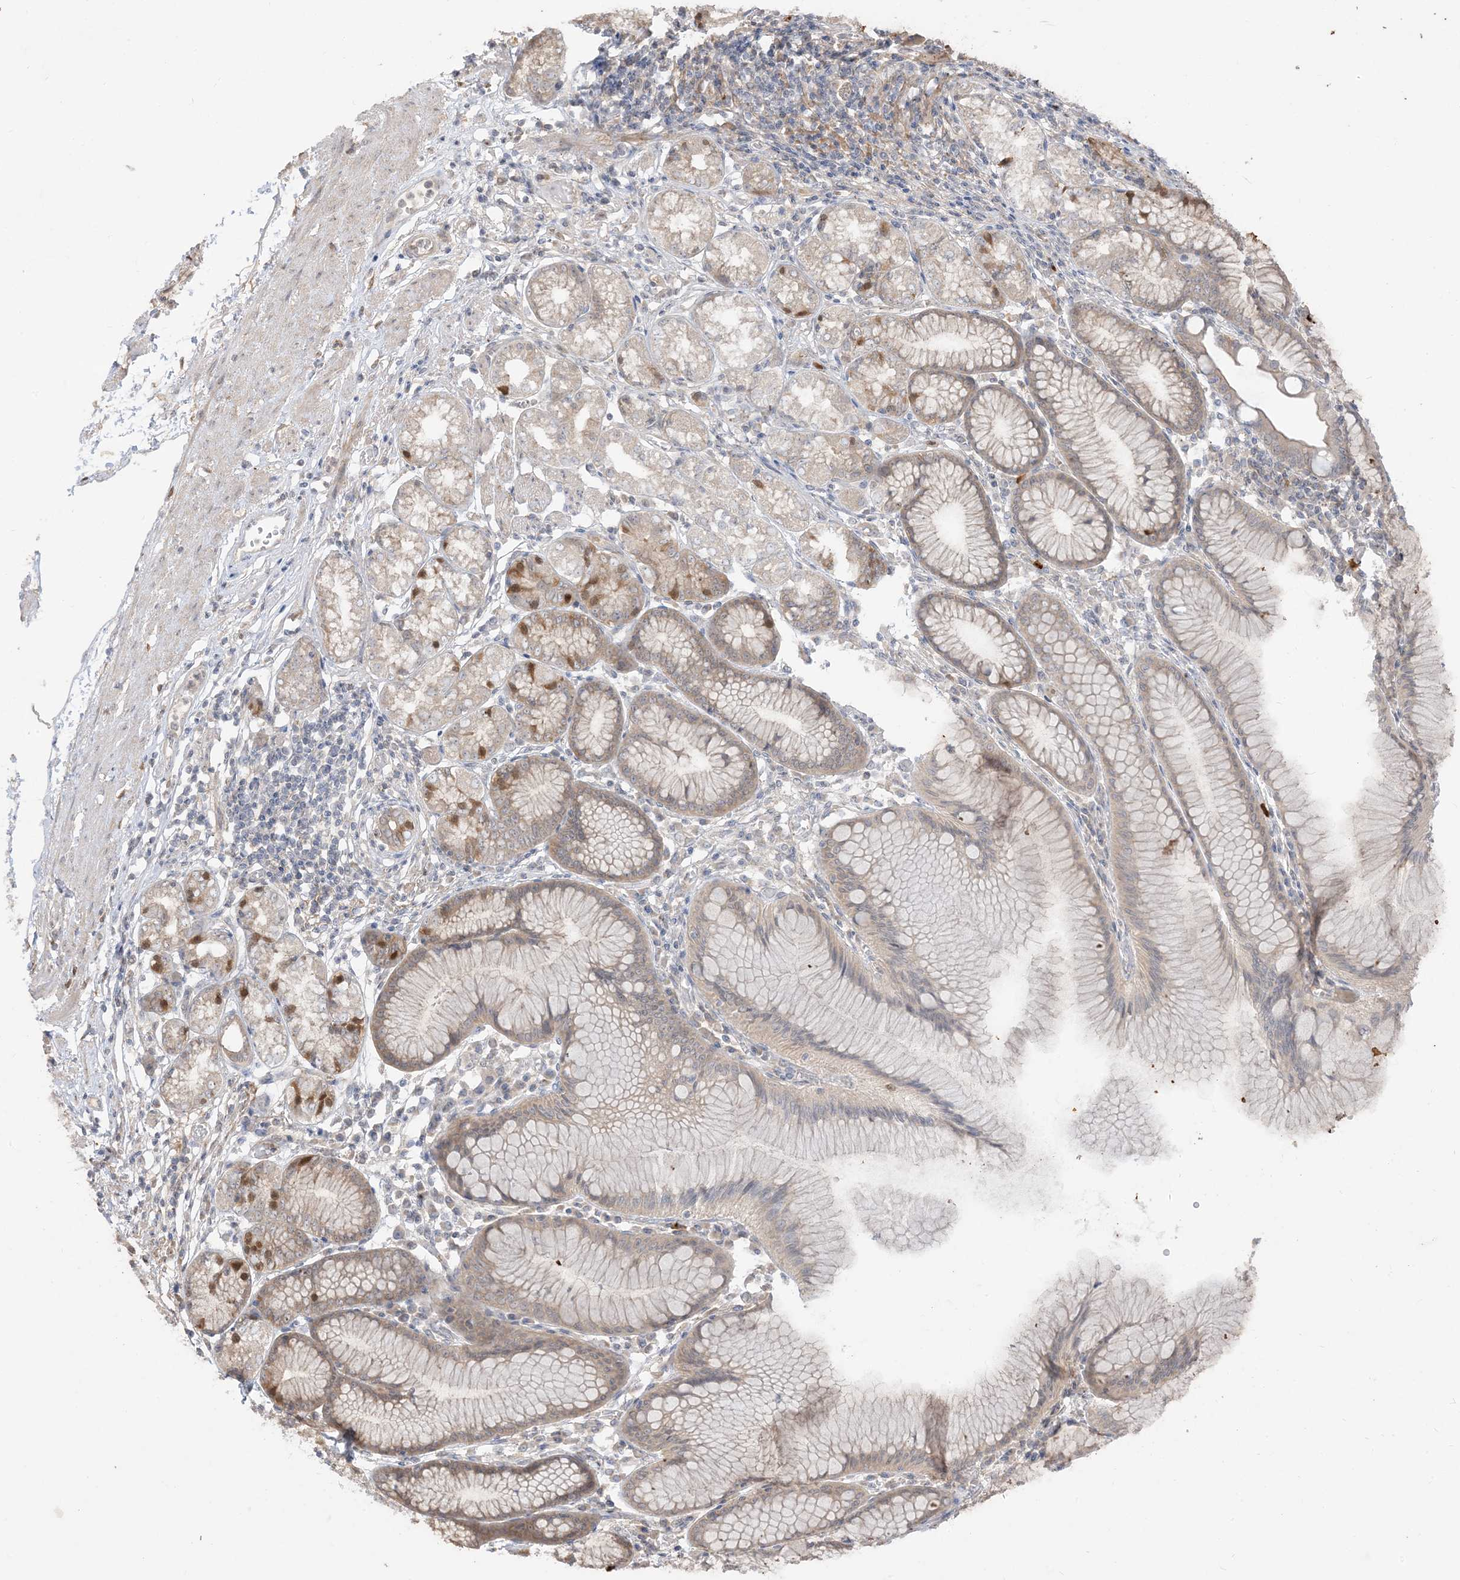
{"staining": {"intensity": "moderate", "quantity": "<25%", "location": "cytoplasmic/membranous"}, "tissue": "stomach", "cell_type": "Glandular cells", "image_type": "normal", "snomed": [{"axis": "morphology", "description": "Normal tissue, NOS"}, {"axis": "topography", "description": "Stomach"}], "caption": "DAB (3,3'-diaminobenzidine) immunohistochemical staining of benign human stomach shows moderate cytoplasmic/membranous protein staining in about <25% of glandular cells.", "gene": "TBCC", "patient": {"sex": "female", "age": 57}}